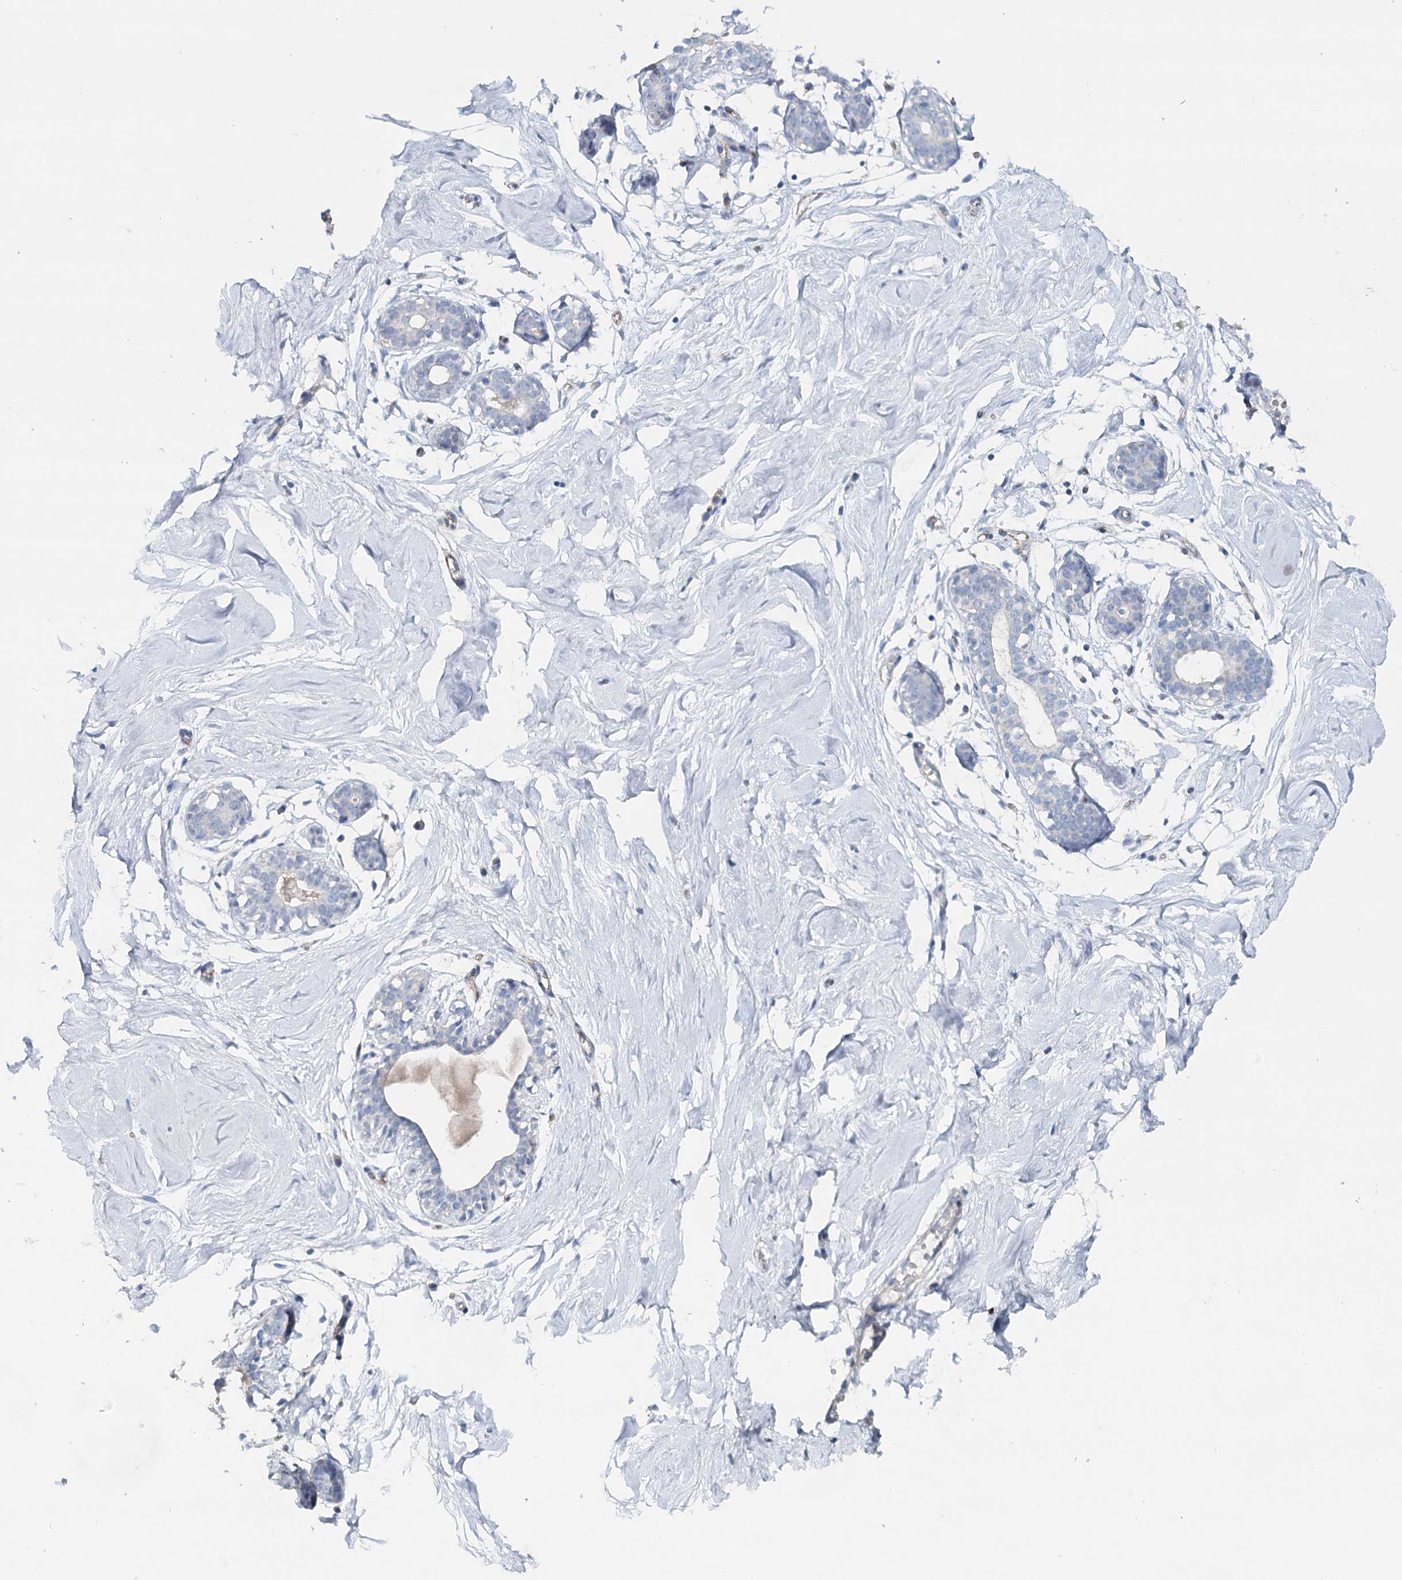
{"staining": {"intensity": "negative", "quantity": "none", "location": "none"}, "tissue": "breast", "cell_type": "Adipocytes", "image_type": "normal", "snomed": [{"axis": "morphology", "description": "Normal tissue, NOS"}, {"axis": "morphology", "description": "Adenoma, NOS"}, {"axis": "topography", "description": "Breast"}], "caption": "An immunohistochemistry image of benign breast is shown. There is no staining in adipocytes of breast. (Immunohistochemistry, brightfield microscopy, high magnification).", "gene": "SYNPO", "patient": {"sex": "female", "age": 23}}